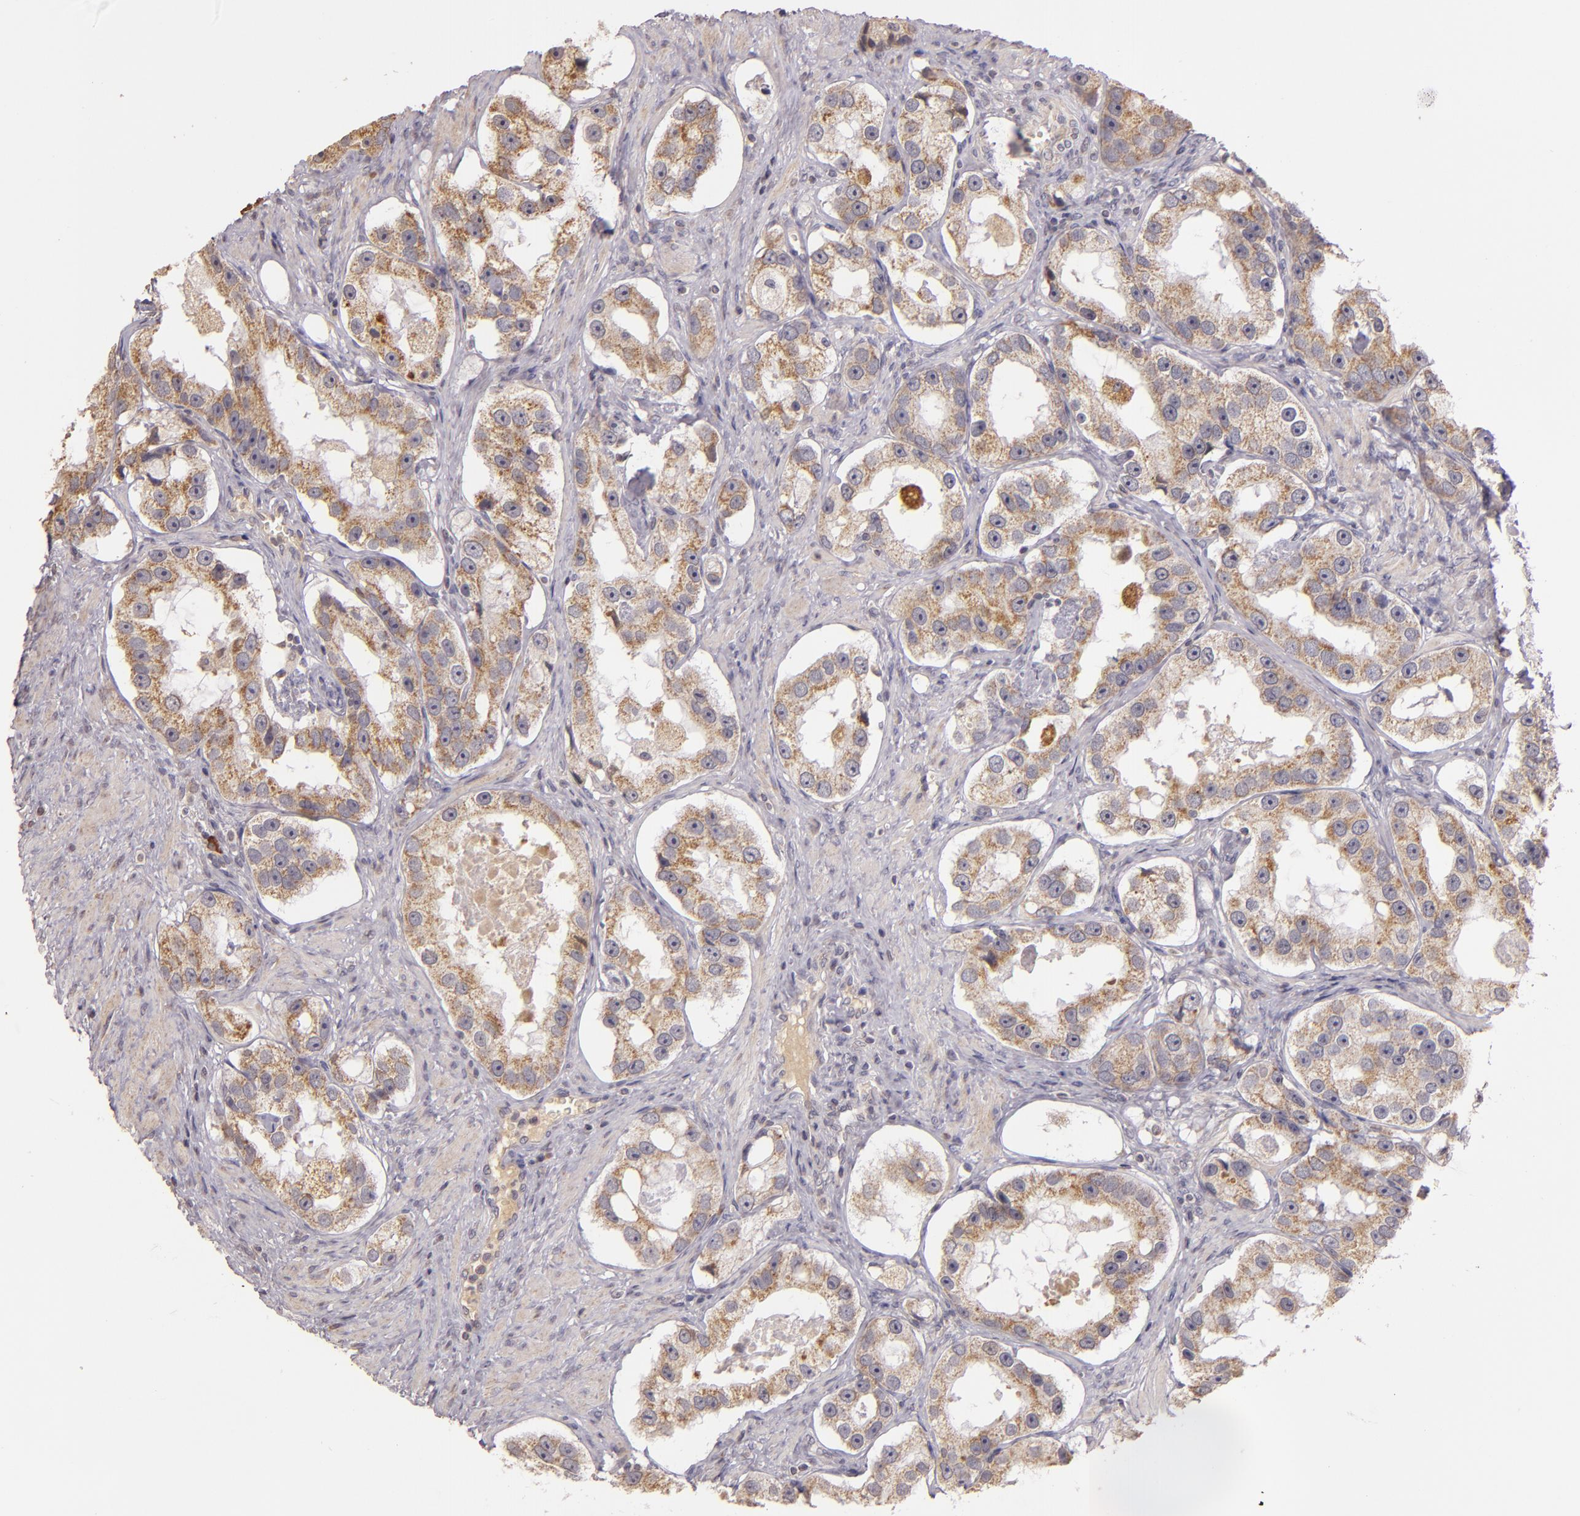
{"staining": {"intensity": "moderate", "quantity": "25%-75%", "location": "cytoplasmic/membranous"}, "tissue": "prostate cancer", "cell_type": "Tumor cells", "image_type": "cancer", "snomed": [{"axis": "morphology", "description": "Adenocarcinoma, High grade"}, {"axis": "topography", "description": "Prostate"}], "caption": "High-grade adenocarcinoma (prostate) tissue shows moderate cytoplasmic/membranous staining in approximately 25%-75% of tumor cells", "gene": "ABL1", "patient": {"sex": "male", "age": 63}}